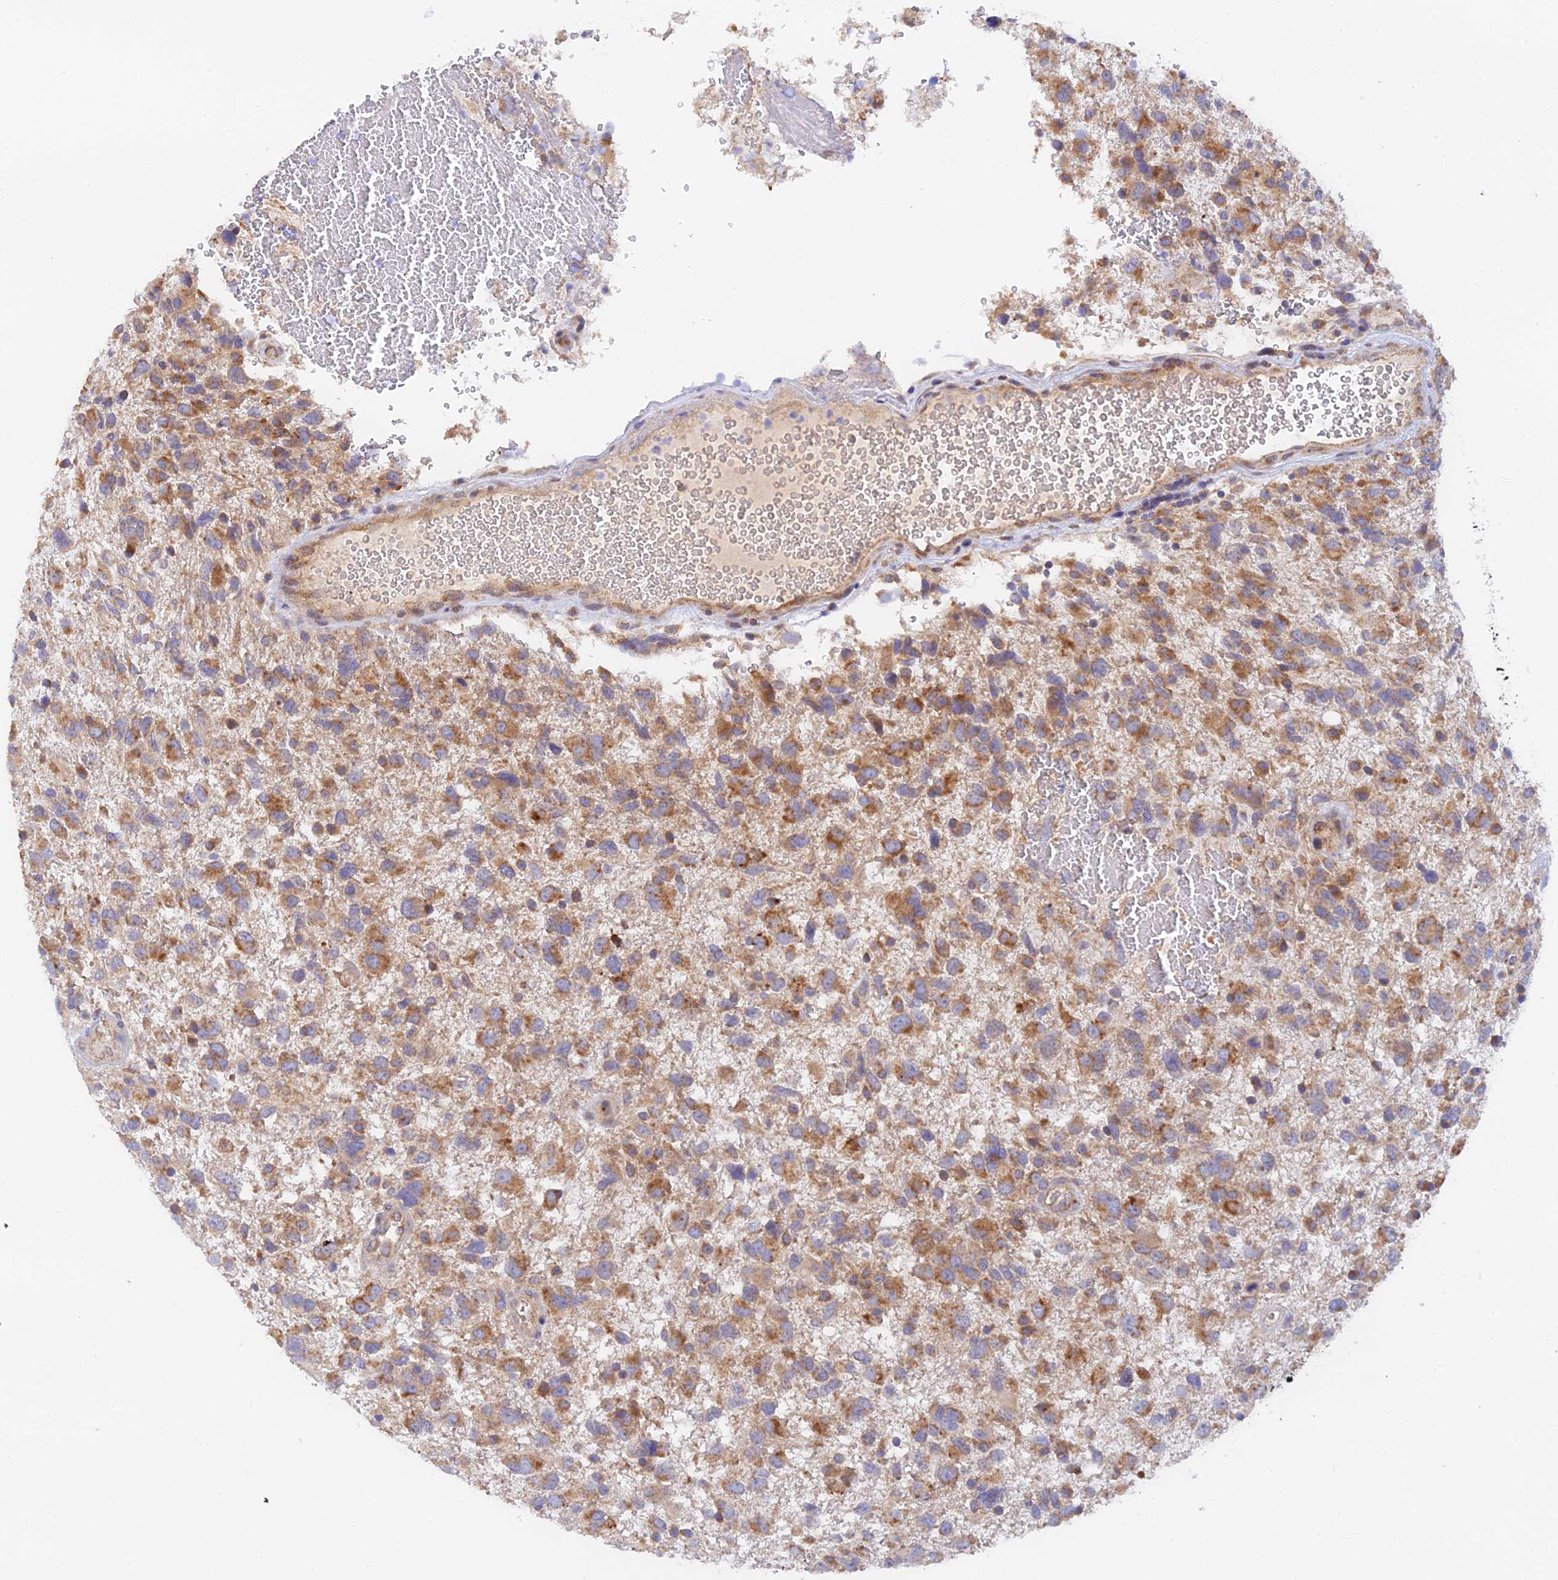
{"staining": {"intensity": "moderate", "quantity": ">75%", "location": "cytoplasmic/membranous"}, "tissue": "glioma", "cell_type": "Tumor cells", "image_type": "cancer", "snomed": [{"axis": "morphology", "description": "Glioma, malignant, High grade"}, {"axis": "topography", "description": "Brain"}], "caption": "Immunohistochemistry staining of glioma, which exhibits medium levels of moderate cytoplasmic/membranous staining in approximately >75% of tumor cells indicating moderate cytoplasmic/membranous protein positivity. The staining was performed using DAB (brown) for protein detection and nuclei were counterstained in hematoxylin (blue).", "gene": "RANBP6", "patient": {"sex": "male", "age": 61}}